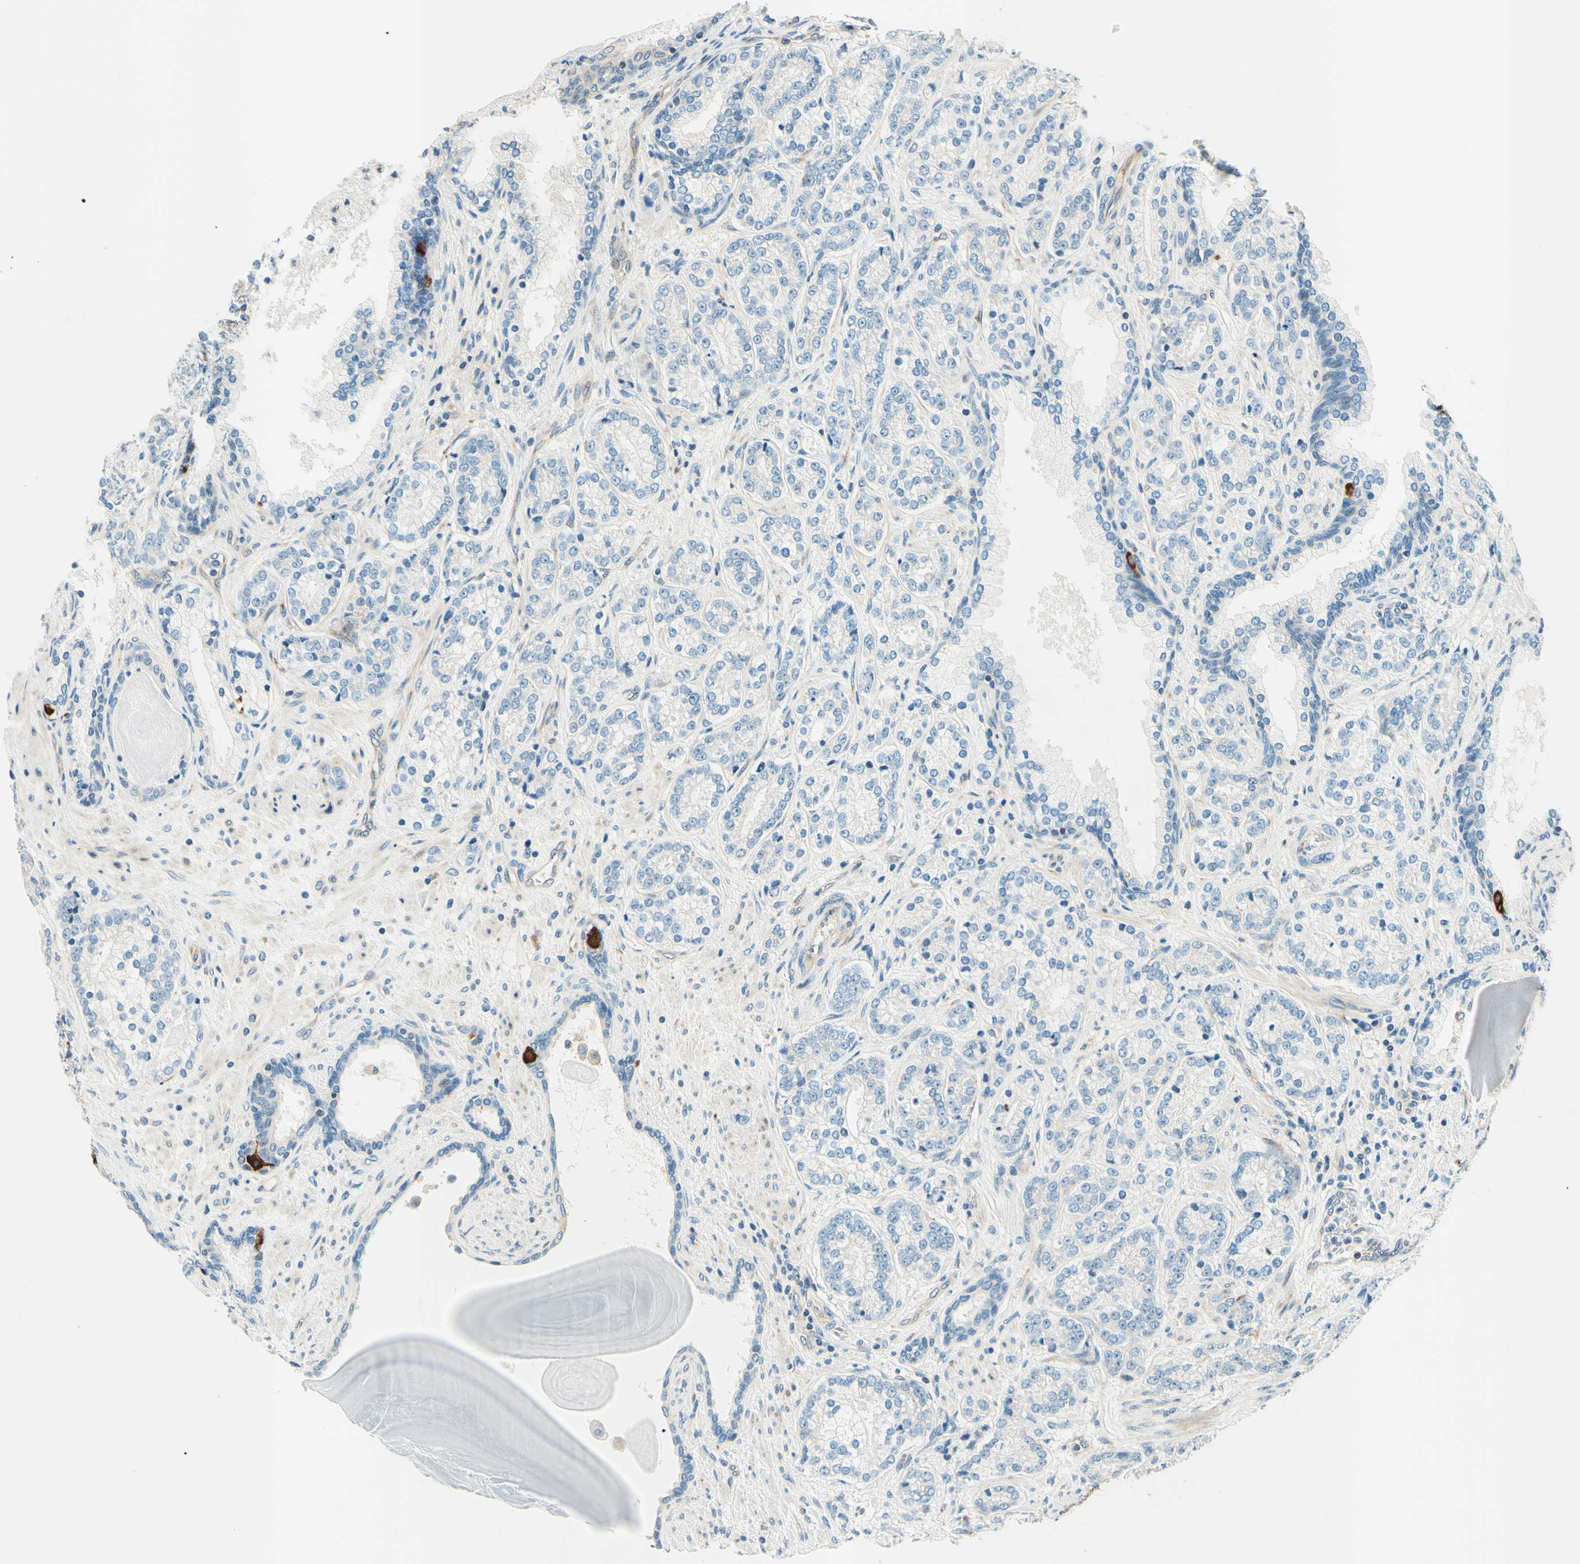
{"staining": {"intensity": "negative", "quantity": "none", "location": "none"}, "tissue": "prostate cancer", "cell_type": "Tumor cells", "image_type": "cancer", "snomed": [{"axis": "morphology", "description": "Adenocarcinoma, High grade"}, {"axis": "topography", "description": "Prostate"}], "caption": "DAB immunohistochemical staining of human prostate adenocarcinoma (high-grade) reveals no significant expression in tumor cells.", "gene": "TAOK2", "patient": {"sex": "male", "age": 61}}